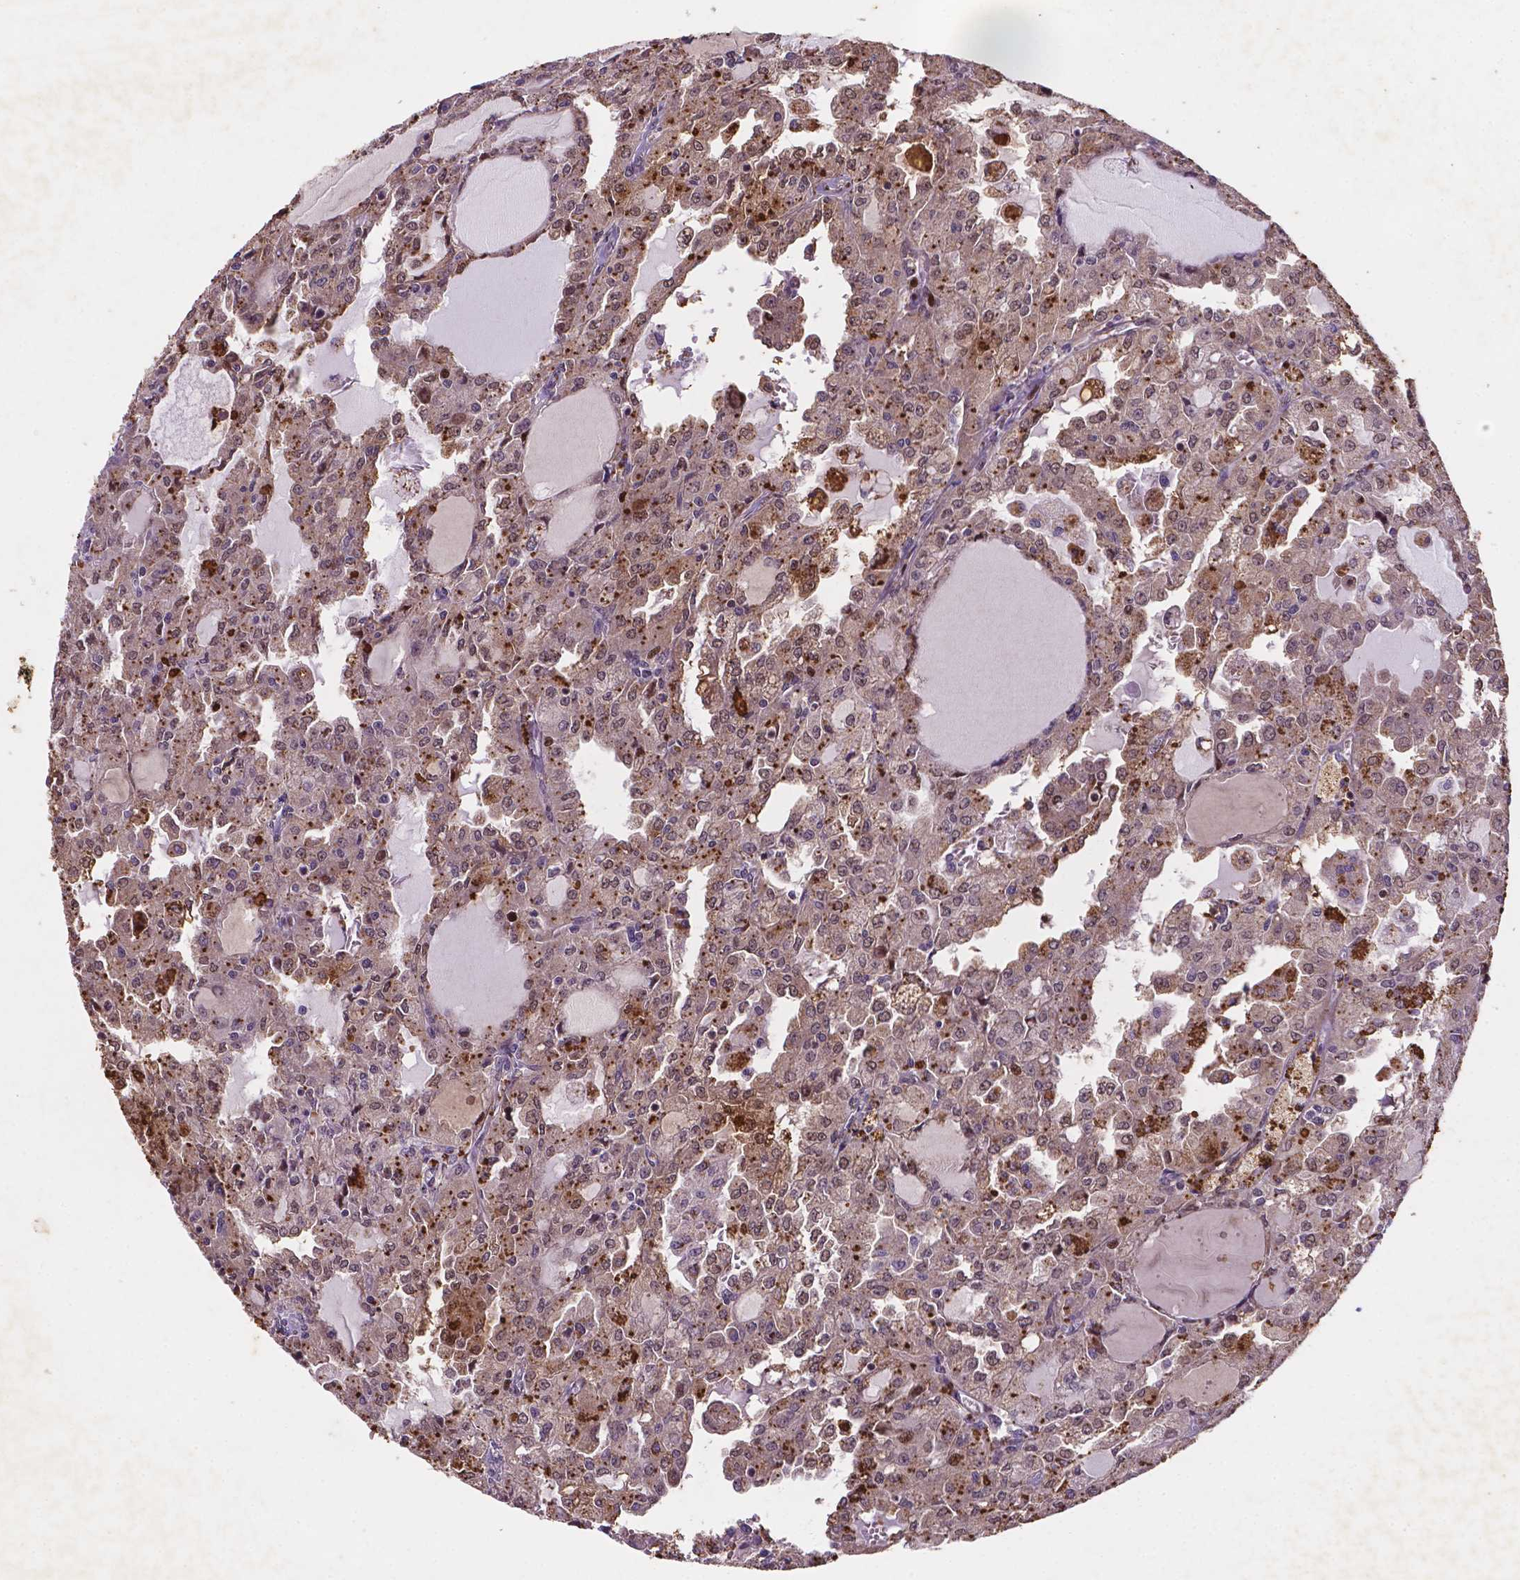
{"staining": {"intensity": "weak", "quantity": ">75%", "location": "cytoplasmic/membranous,nuclear"}, "tissue": "head and neck cancer", "cell_type": "Tumor cells", "image_type": "cancer", "snomed": [{"axis": "morphology", "description": "Adenocarcinoma, NOS"}, {"axis": "topography", "description": "Head-Neck"}], "caption": "This micrograph shows head and neck cancer stained with immunohistochemistry (IHC) to label a protein in brown. The cytoplasmic/membranous and nuclear of tumor cells show weak positivity for the protein. Nuclei are counter-stained blue.", "gene": "TM4SF20", "patient": {"sex": "male", "age": 64}}